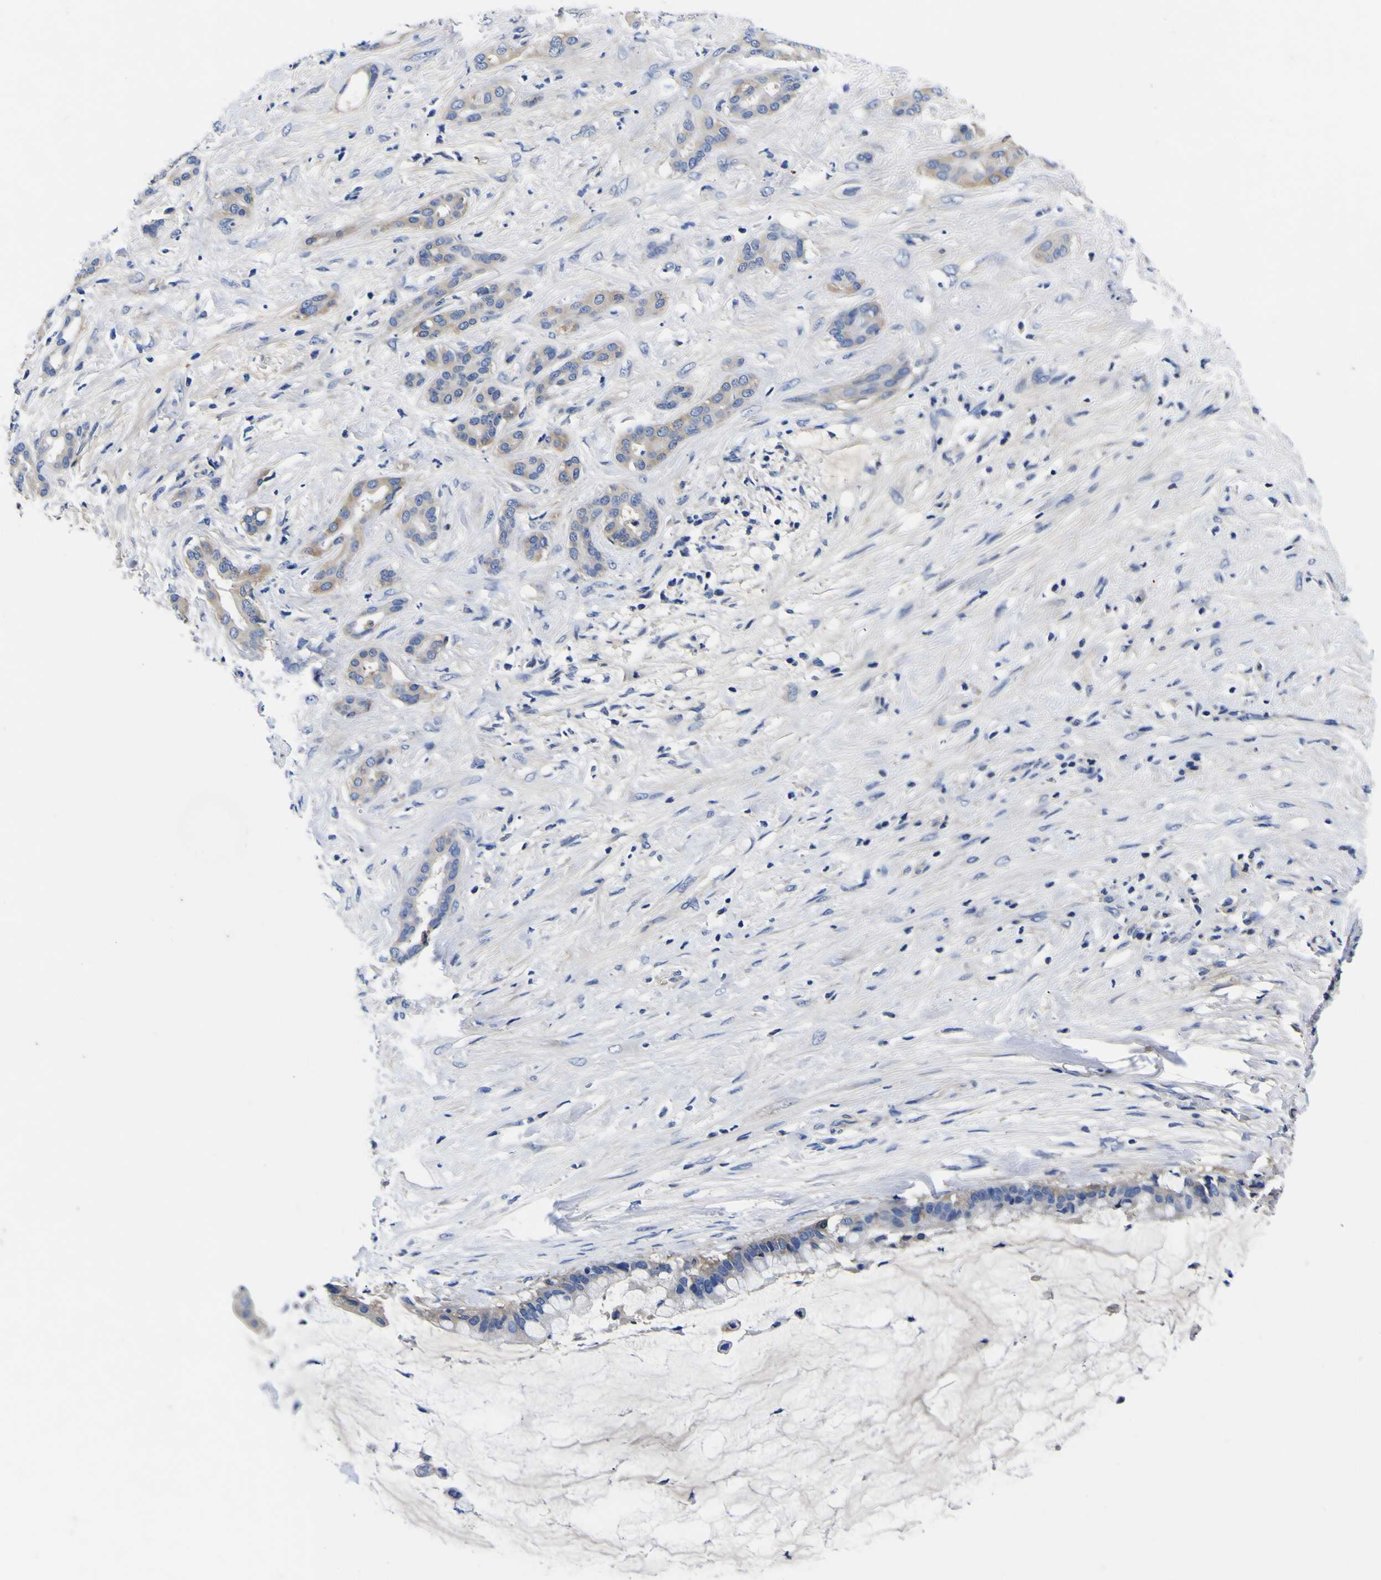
{"staining": {"intensity": "negative", "quantity": "none", "location": "none"}, "tissue": "pancreatic cancer", "cell_type": "Tumor cells", "image_type": "cancer", "snomed": [{"axis": "morphology", "description": "Adenocarcinoma, NOS"}, {"axis": "topography", "description": "Pancreas"}], "caption": "Human pancreatic cancer (adenocarcinoma) stained for a protein using immunohistochemistry (IHC) shows no expression in tumor cells.", "gene": "VASN", "patient": {"sex": "male", "age": 41}}